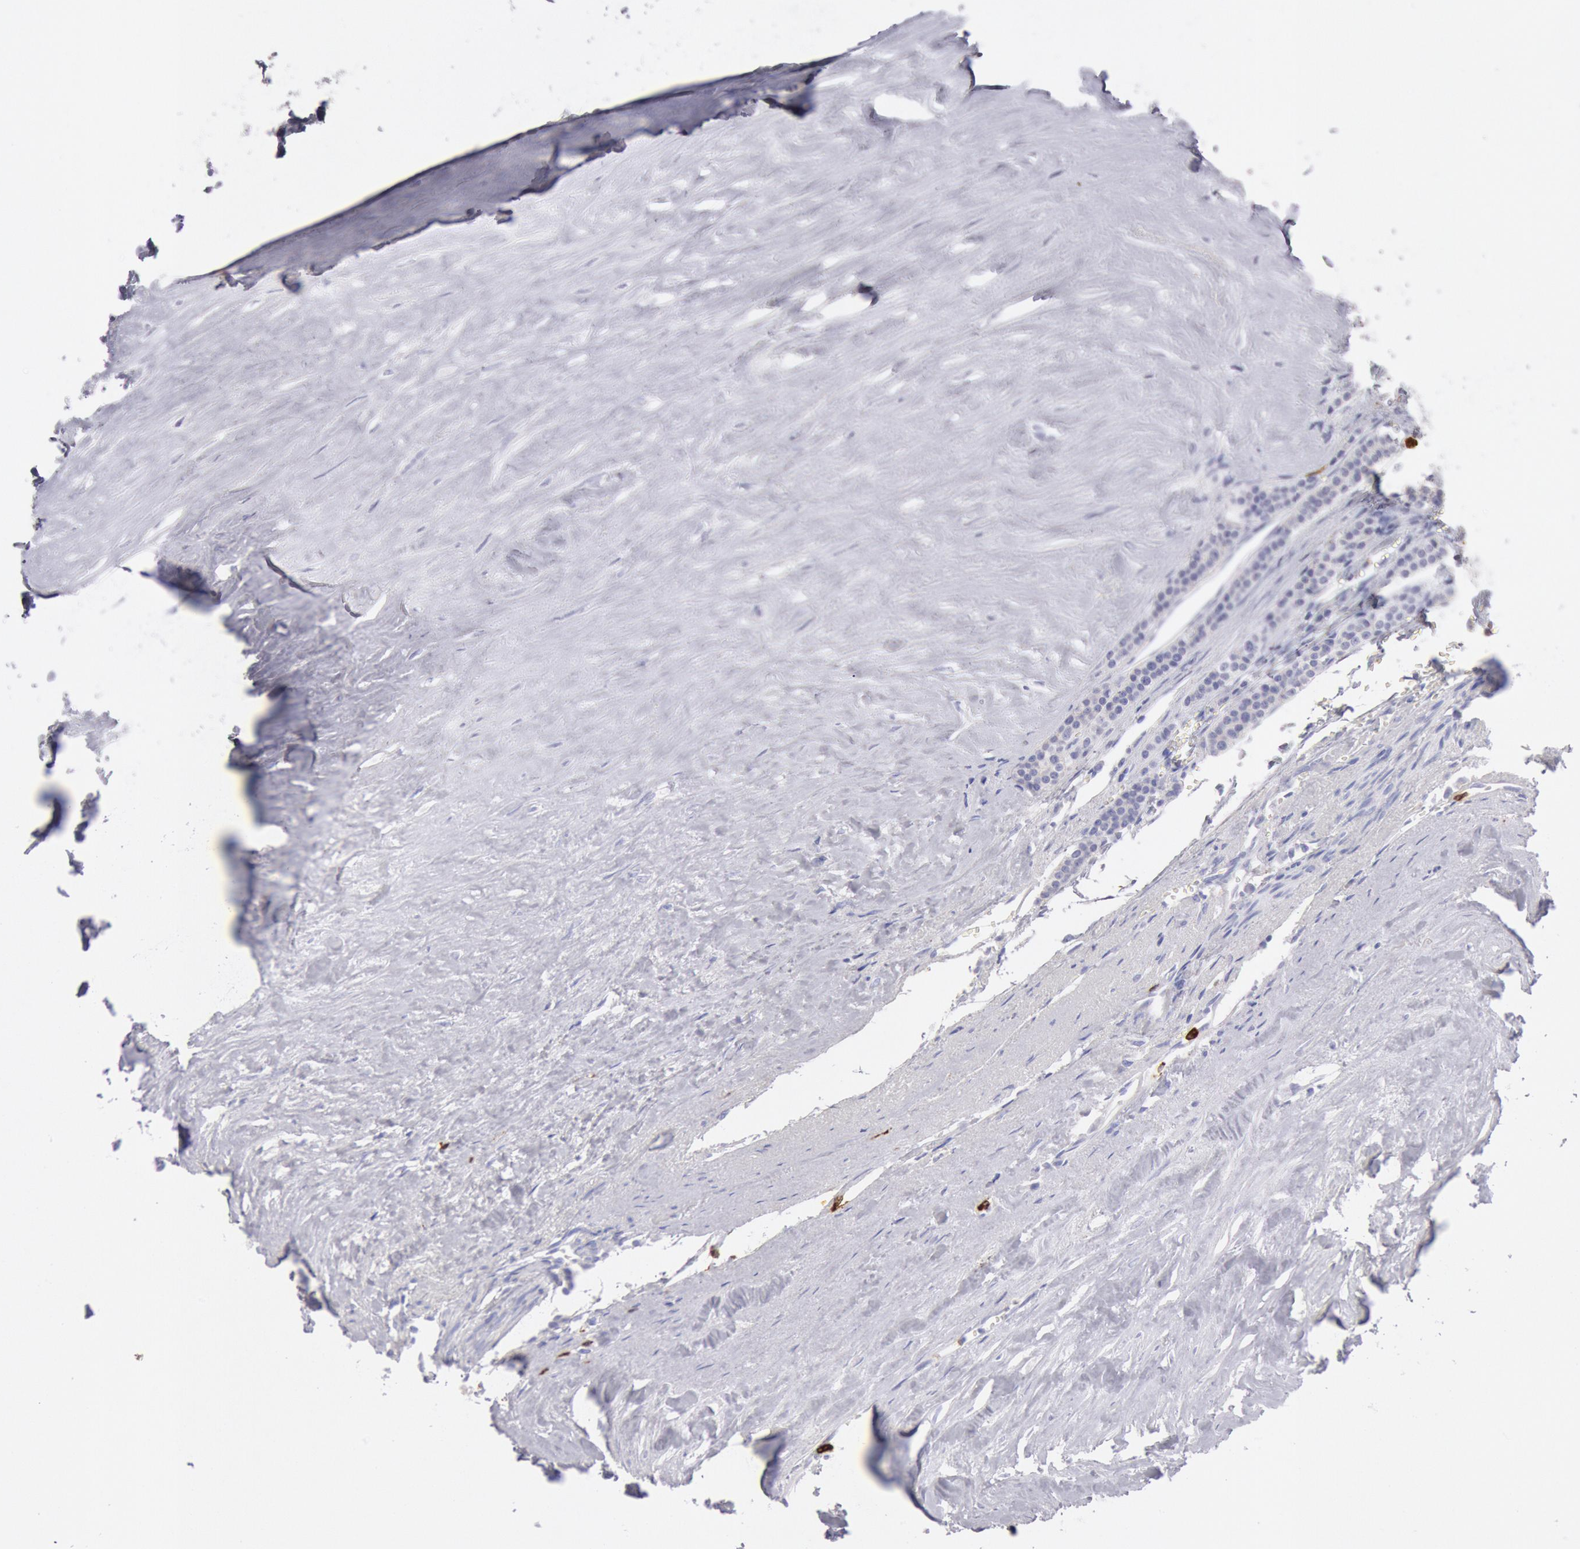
{"staining": {"intensity": "negative", "quantity": "none", "location": "none"}, "tissue": "carcinoid", "cell_type": "Tumor cells", "image_type": "cancer", "snomed": [{"axis": "morphology", "description": "Carcinoid, malignant, NOS"}, {"axis": "topography", "description": "Small intestine"}], "caption": "The photomicrograph shows no staining of tumor cells in carcinoid.", "gene": "FCN1", "patient": {"sex": "male", "age": 63}}